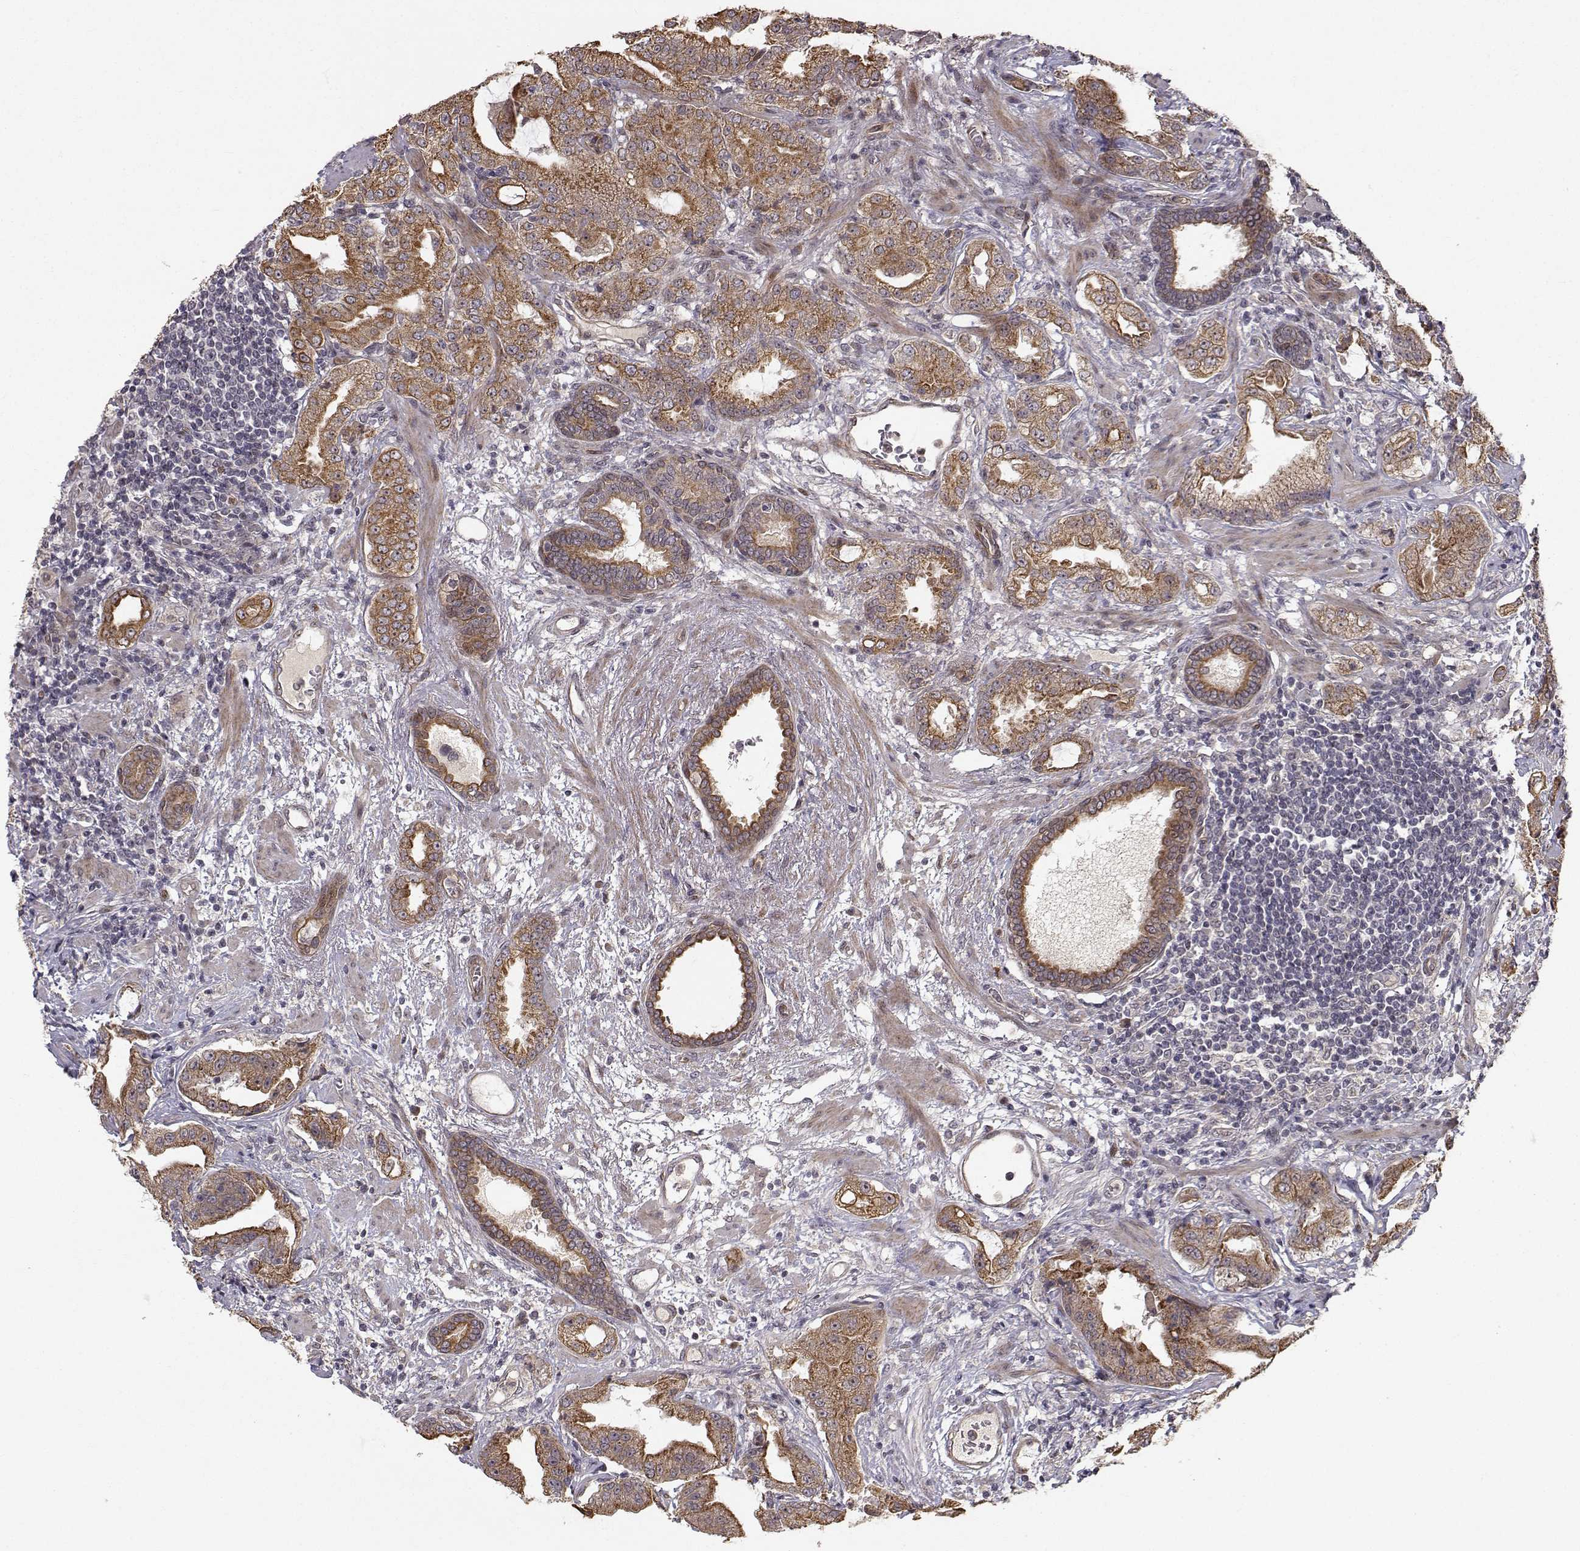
{"staining": {"intensity": "strong", "quantity": "25%-75%", "location": "cytoplasmic/membranous"}, "tissue": "prostate cancer", "cell_type": "Tumor cells", "image_type": "cancer", "snomed": [{"axis": "morphology", "description": "Adenocarcinoma, Low grade"}, {"axis": "topography", "description": "Prostate"}], "caption": "Immunohistochemical staining of prostate cancer (adenocarcinoma (low-grade)) reveals high levels of strong cytoplasmic/membranous protein positivity in about 25%-75% of tumor cells. The staining was performed using DAB (3,3'-diaminobenzidine), with brown indicating positive protein expression. Nuclei are stained blue with hematoxylin.", "gene": "APC", "patient": {"sex": "male", "age": 62}}